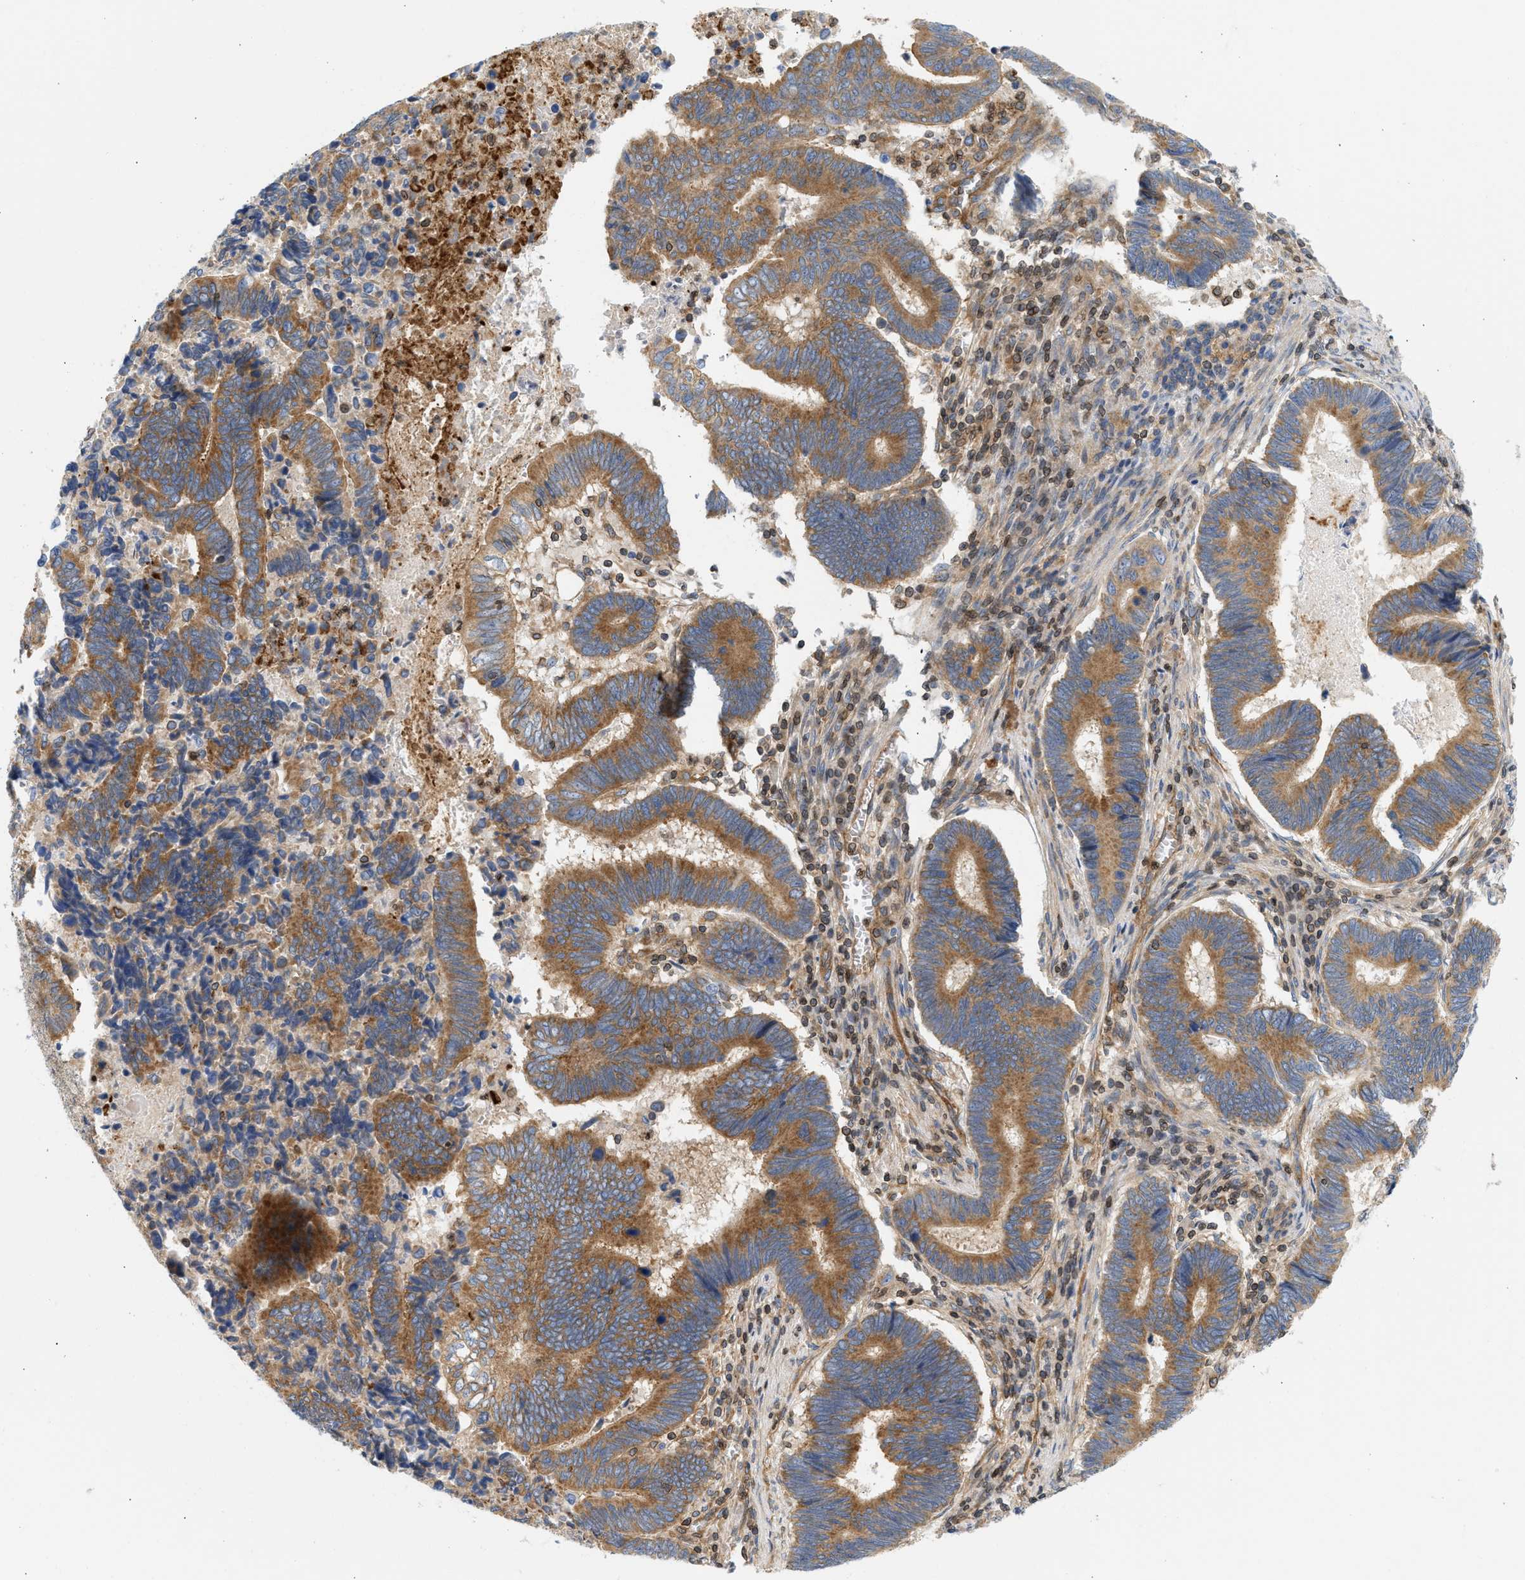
{"staining": {"intensity": "moderate", "quantity": ">75%", "location": "cytoplasmic/membranous"}, "tissue": "pancreatic cancer", "cell_type": "Tumor cells", "image_type": "cancer", "snomed": [{"axis": "morphology", "description": "Adenocarcinoma, NOS"}, {"axis": "topography", "description": "Pancreas"}], "caption": "Human pancreatic cancer (adenocarcinoma) stained with a protein marker displays moderate staining in tumor cells.", "gene": "STRN", "patient": {"sex": "female", "age": 70}}